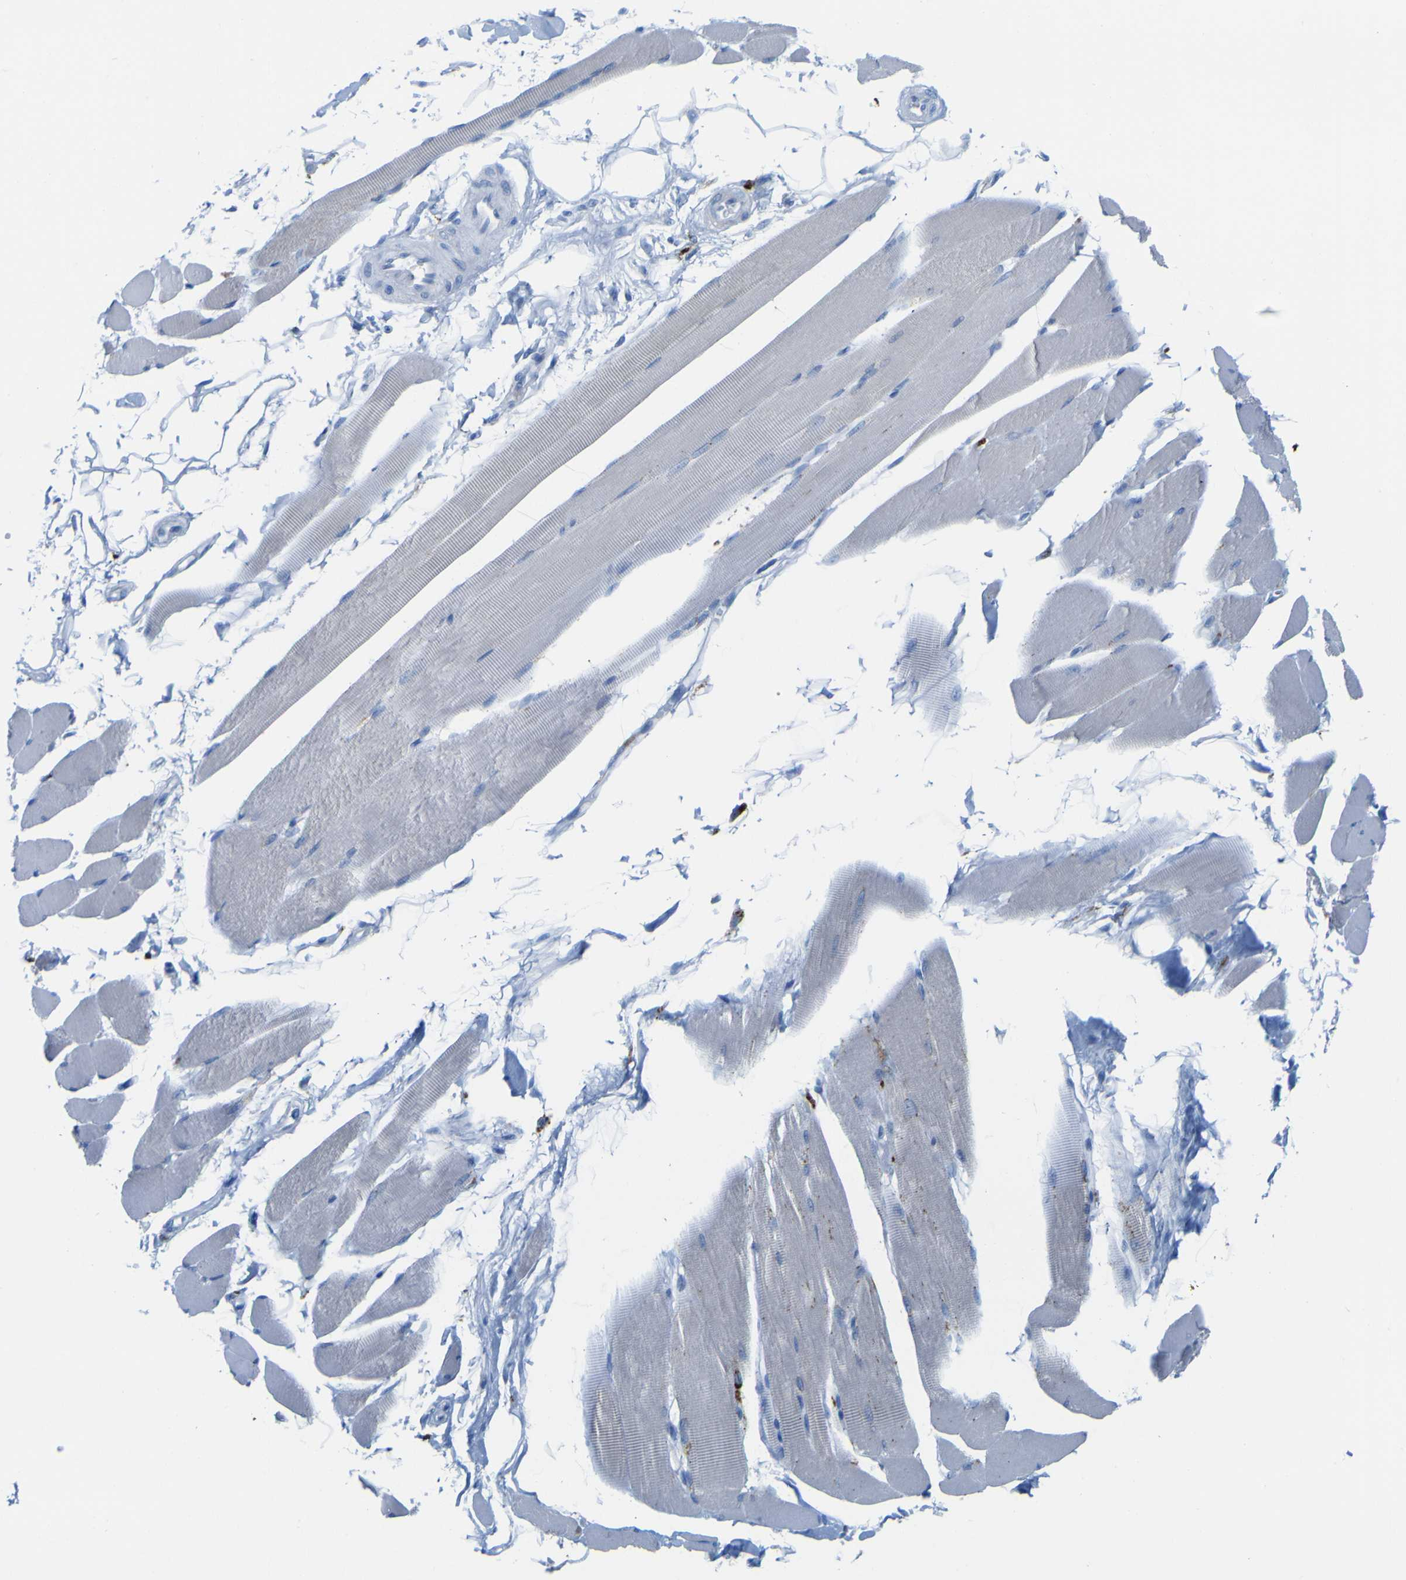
{"staining": {"intensity": "strong", "quantity": "<25%", "location": "cytoplasmic/membranous"}, "tissue": "skeletal muscle", "cell_type": "Myocytes", "image_type": "normal", "snomed": [{"axis": "morphology", "description": "Normal tissue, NOS"}, {"axis": "topography", "description": "Skeletal muscle"}, {"axis": "topography", "description": "Peripheral nerve tissue"}], "caption": "Protein staining of benign skeletal muscle shows strong cytoplasmic/membranous staining in about <25% of myocytes.", "gene": "PLD3", "patient": {"sex": "female", "age": 84}}